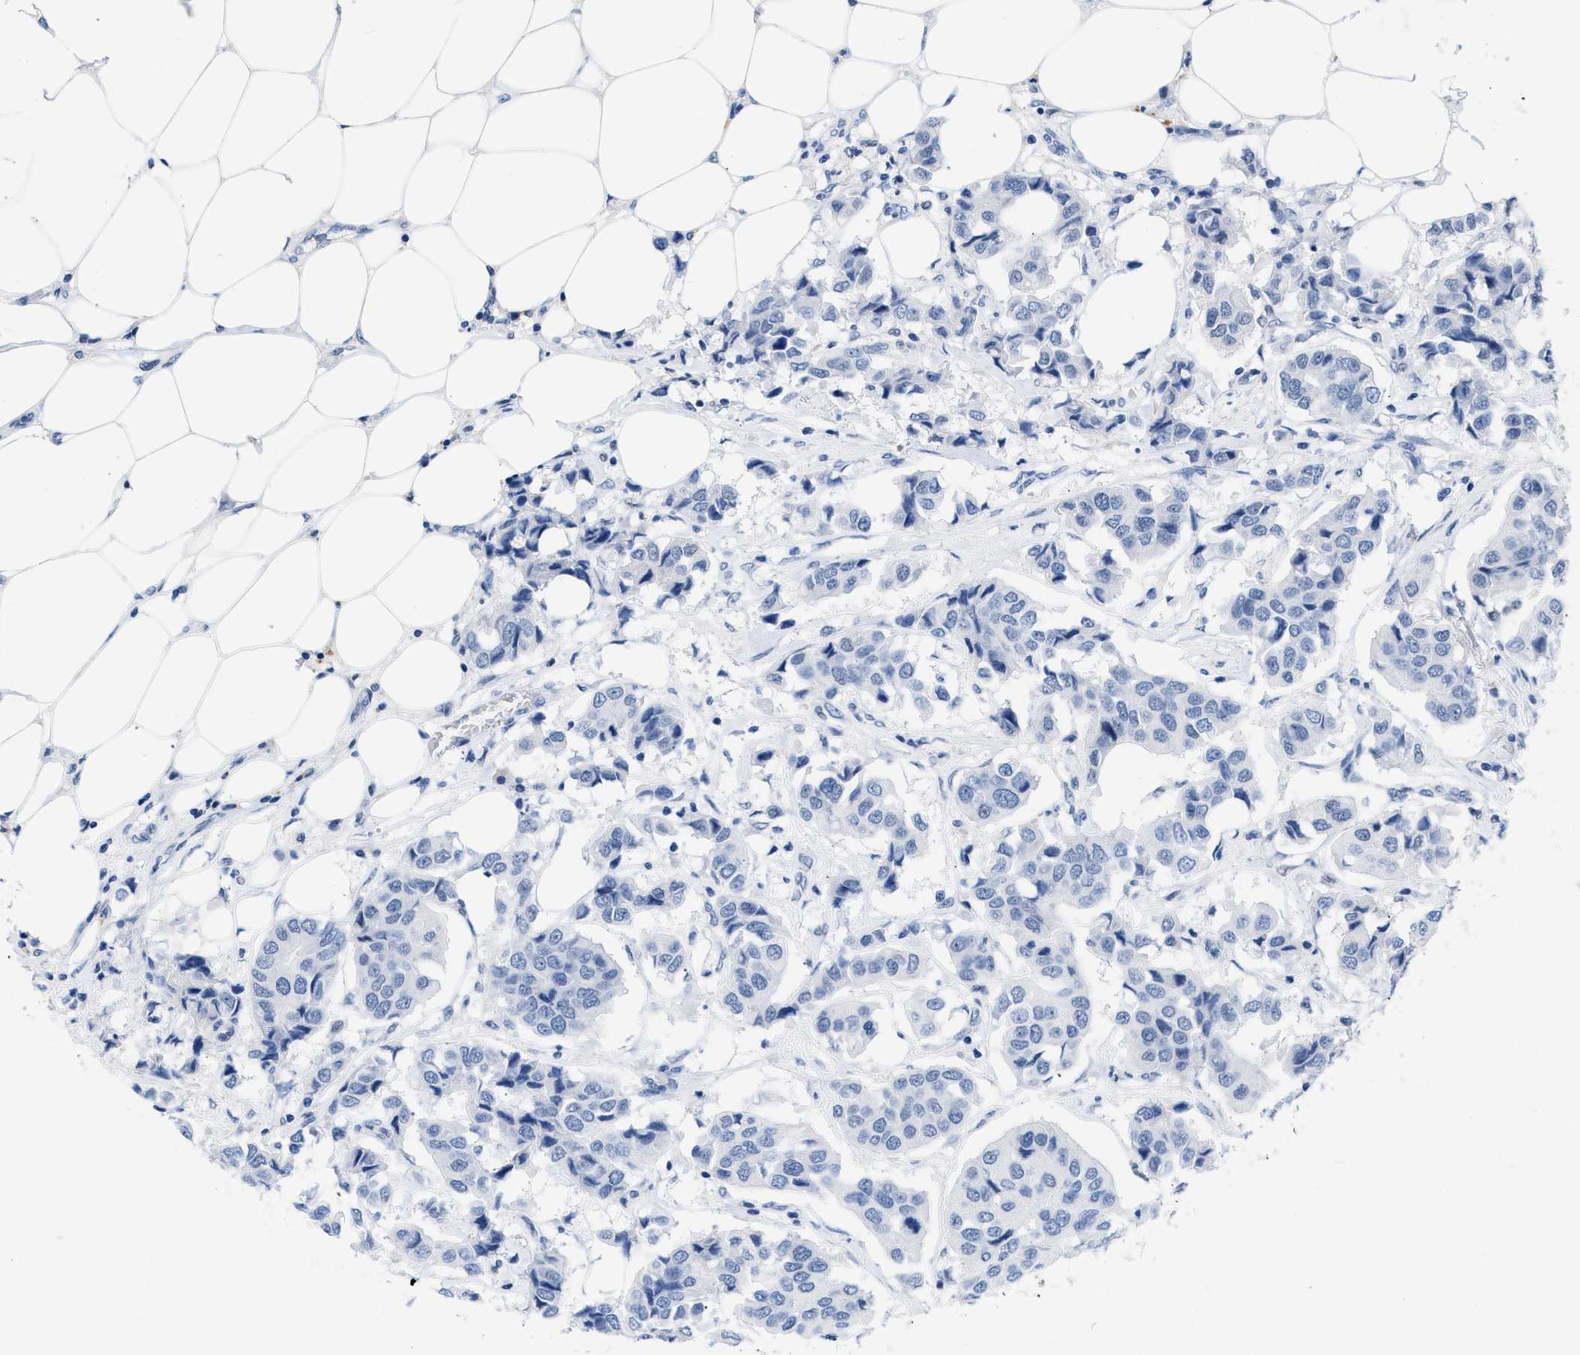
{"staining": {"intensity": "negative", "quantity": "none", "location": "none"}, "tissue": "breast cancer", "cell_type": "Tumor cells", "image_type": "cancer", "snomed": [{"axis": "morphology", "description": "Duct carcinoma"}, {"axis": "topography", "description": "Breast"}], "caption": "Tumor cells are negative for brown protein staining in breast cancer.", "gene": "BOLL", "patient": {"sex": "female", "age": 80}}